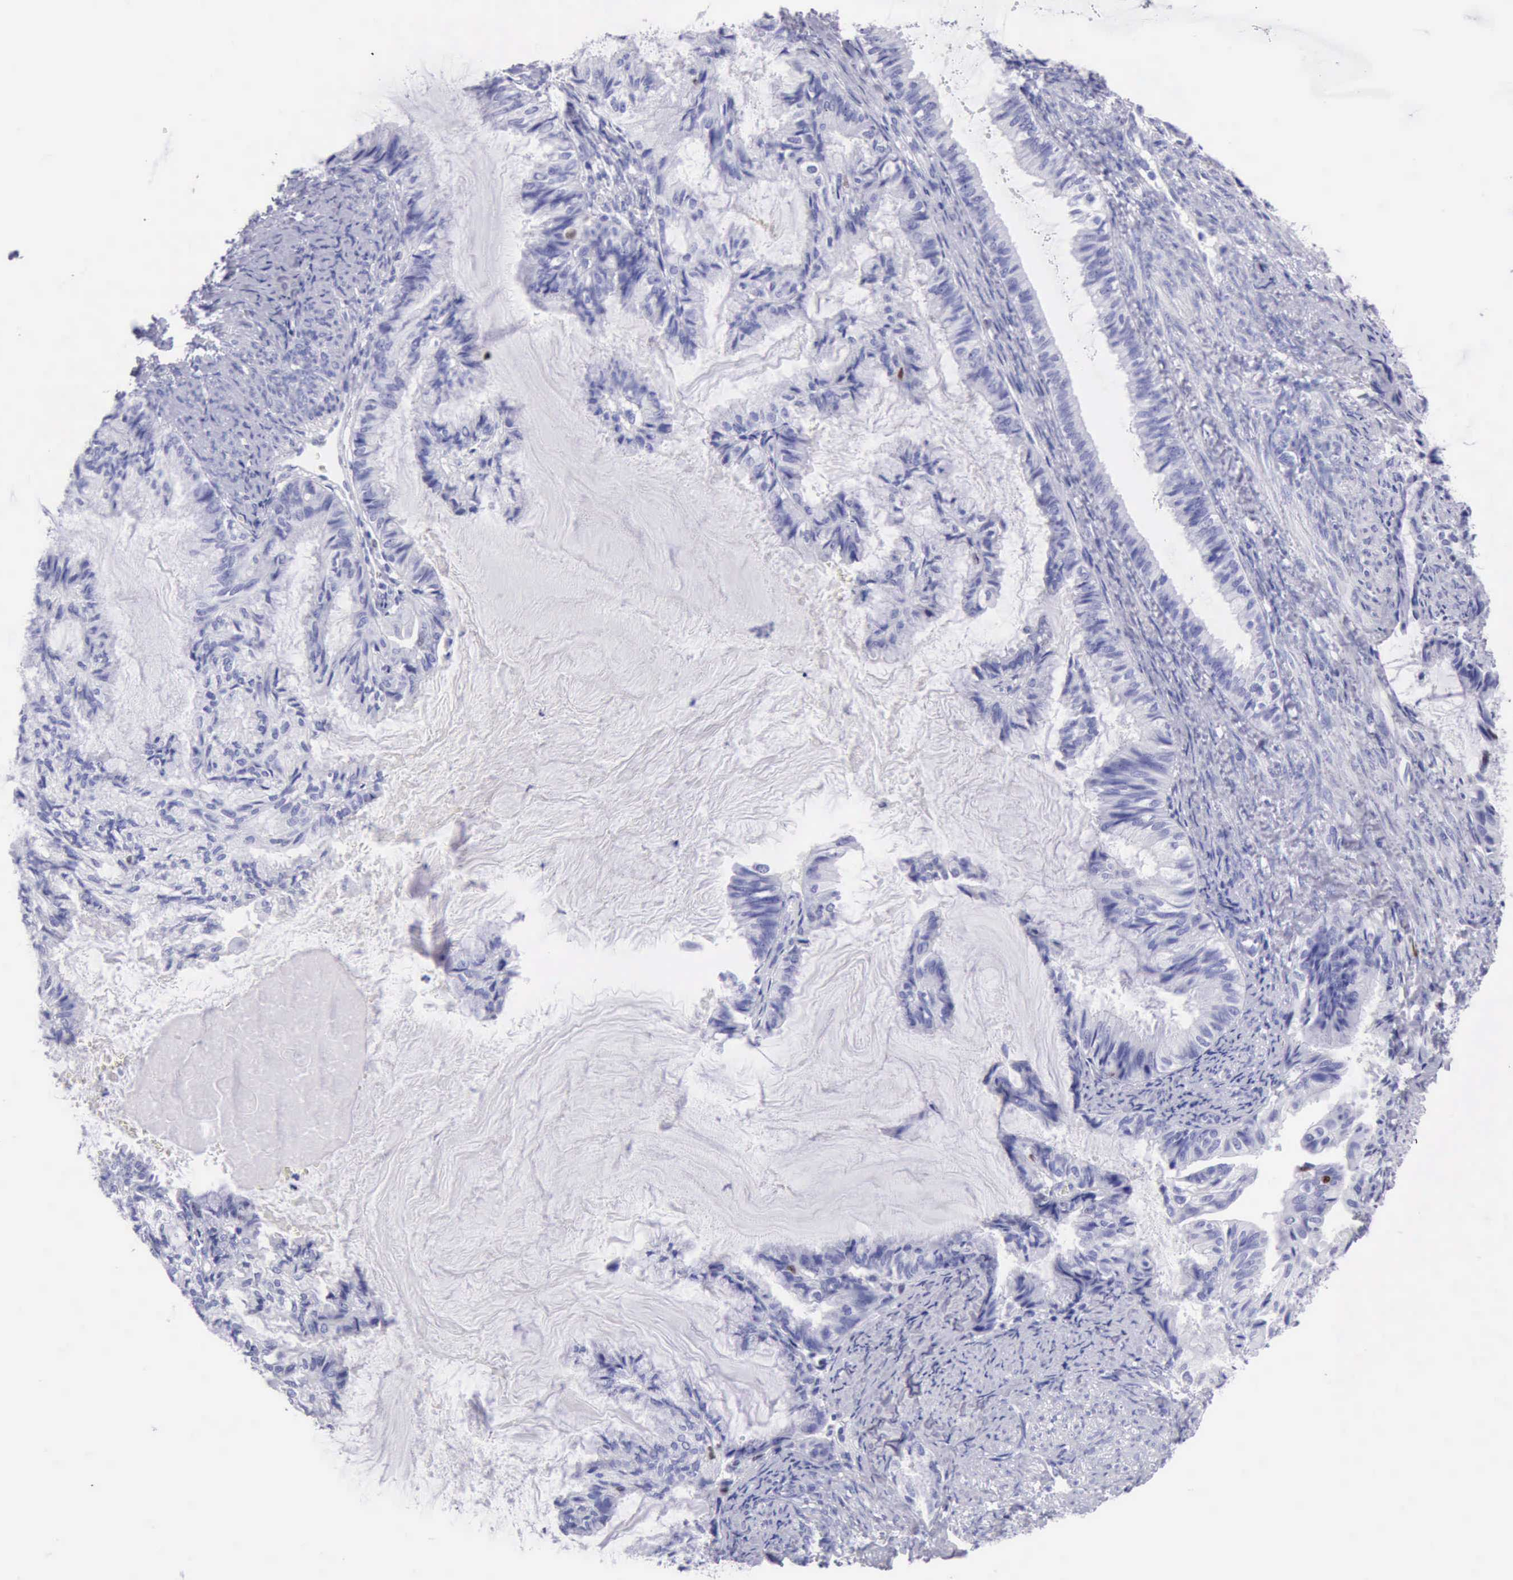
{"staining": {"intensity": "moderate", "quantity": "<25%", "location": "nuclear"}, "tissue": "endometrial cancer", "cell_type": "Tumor cells", "image_type": "cancer", "snomed": [{"axis": "morphology", "description": "Adenocarcinoma, NOS"}, {"axis": "topography", "description": "Endometrium"}], "caption": "A micrograph showing moderate nuclear expression in approximately <25% of tumor cells in endometrial cancer (adenocarcinoma), as visualized by brown immunohistochemical staining.", "gene": "MCM2", "patient": {"sex": "female", "age": 86}}